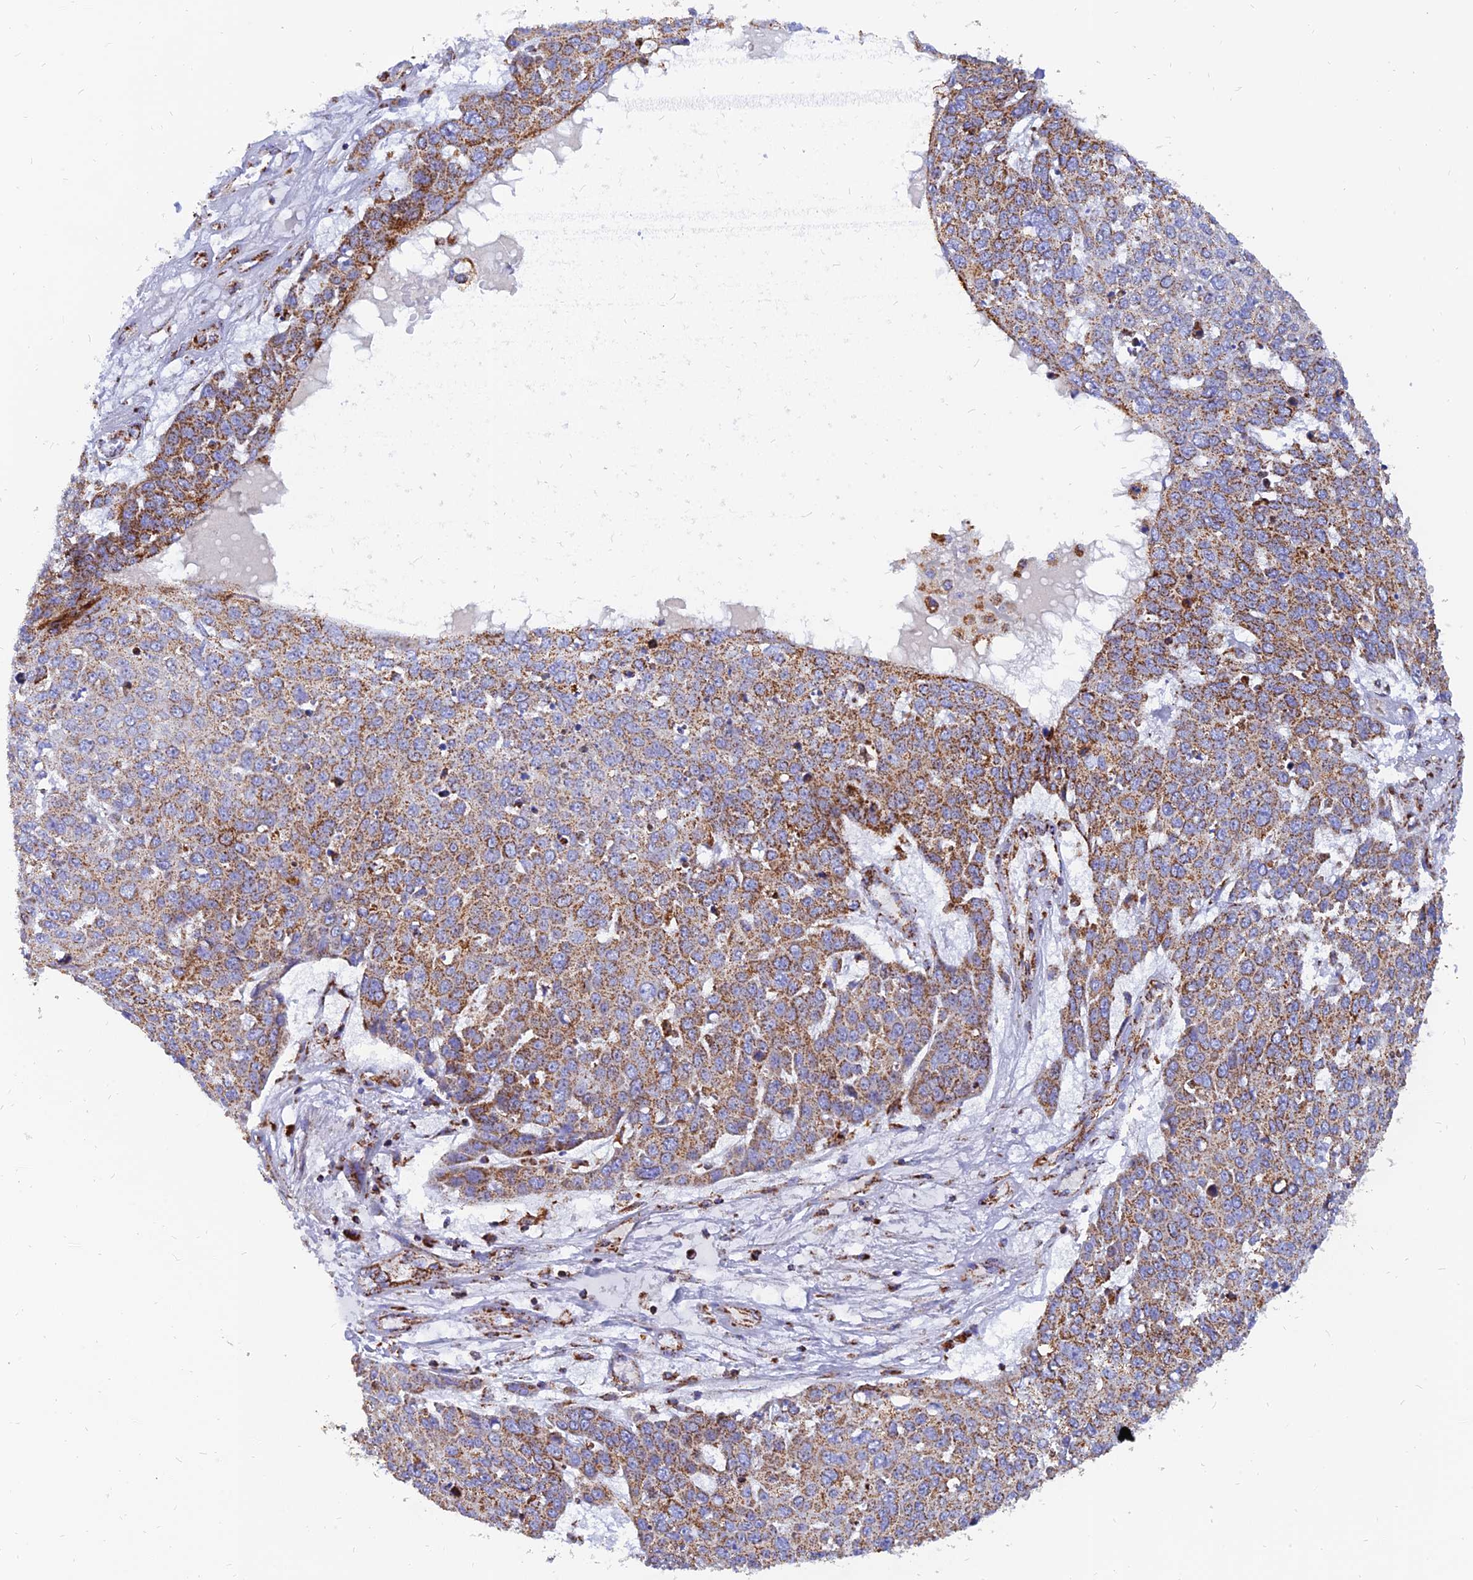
{"staining": {"intensity": "moderate", "quantity": ">75%", "location": "cytoplasmic/membranous"}, "tissue": "skin cancer", "cell_type": "Tumor cells", "image_type": "cancer", "snomed": [{"axis": "morphology", "description": "Squamous cell carcinoma, NOS"}, {"axis": "topography", "description": "Skin"}], "caption": "Immunohistochemistry of human squamous cell carcinoma (skin) shows medium levels of moderate cytoplasmic/membranous expression in about >75% of tumor cells.", "gene": "NDUFB6", "patient": {"sex": "male", "age": 71}}